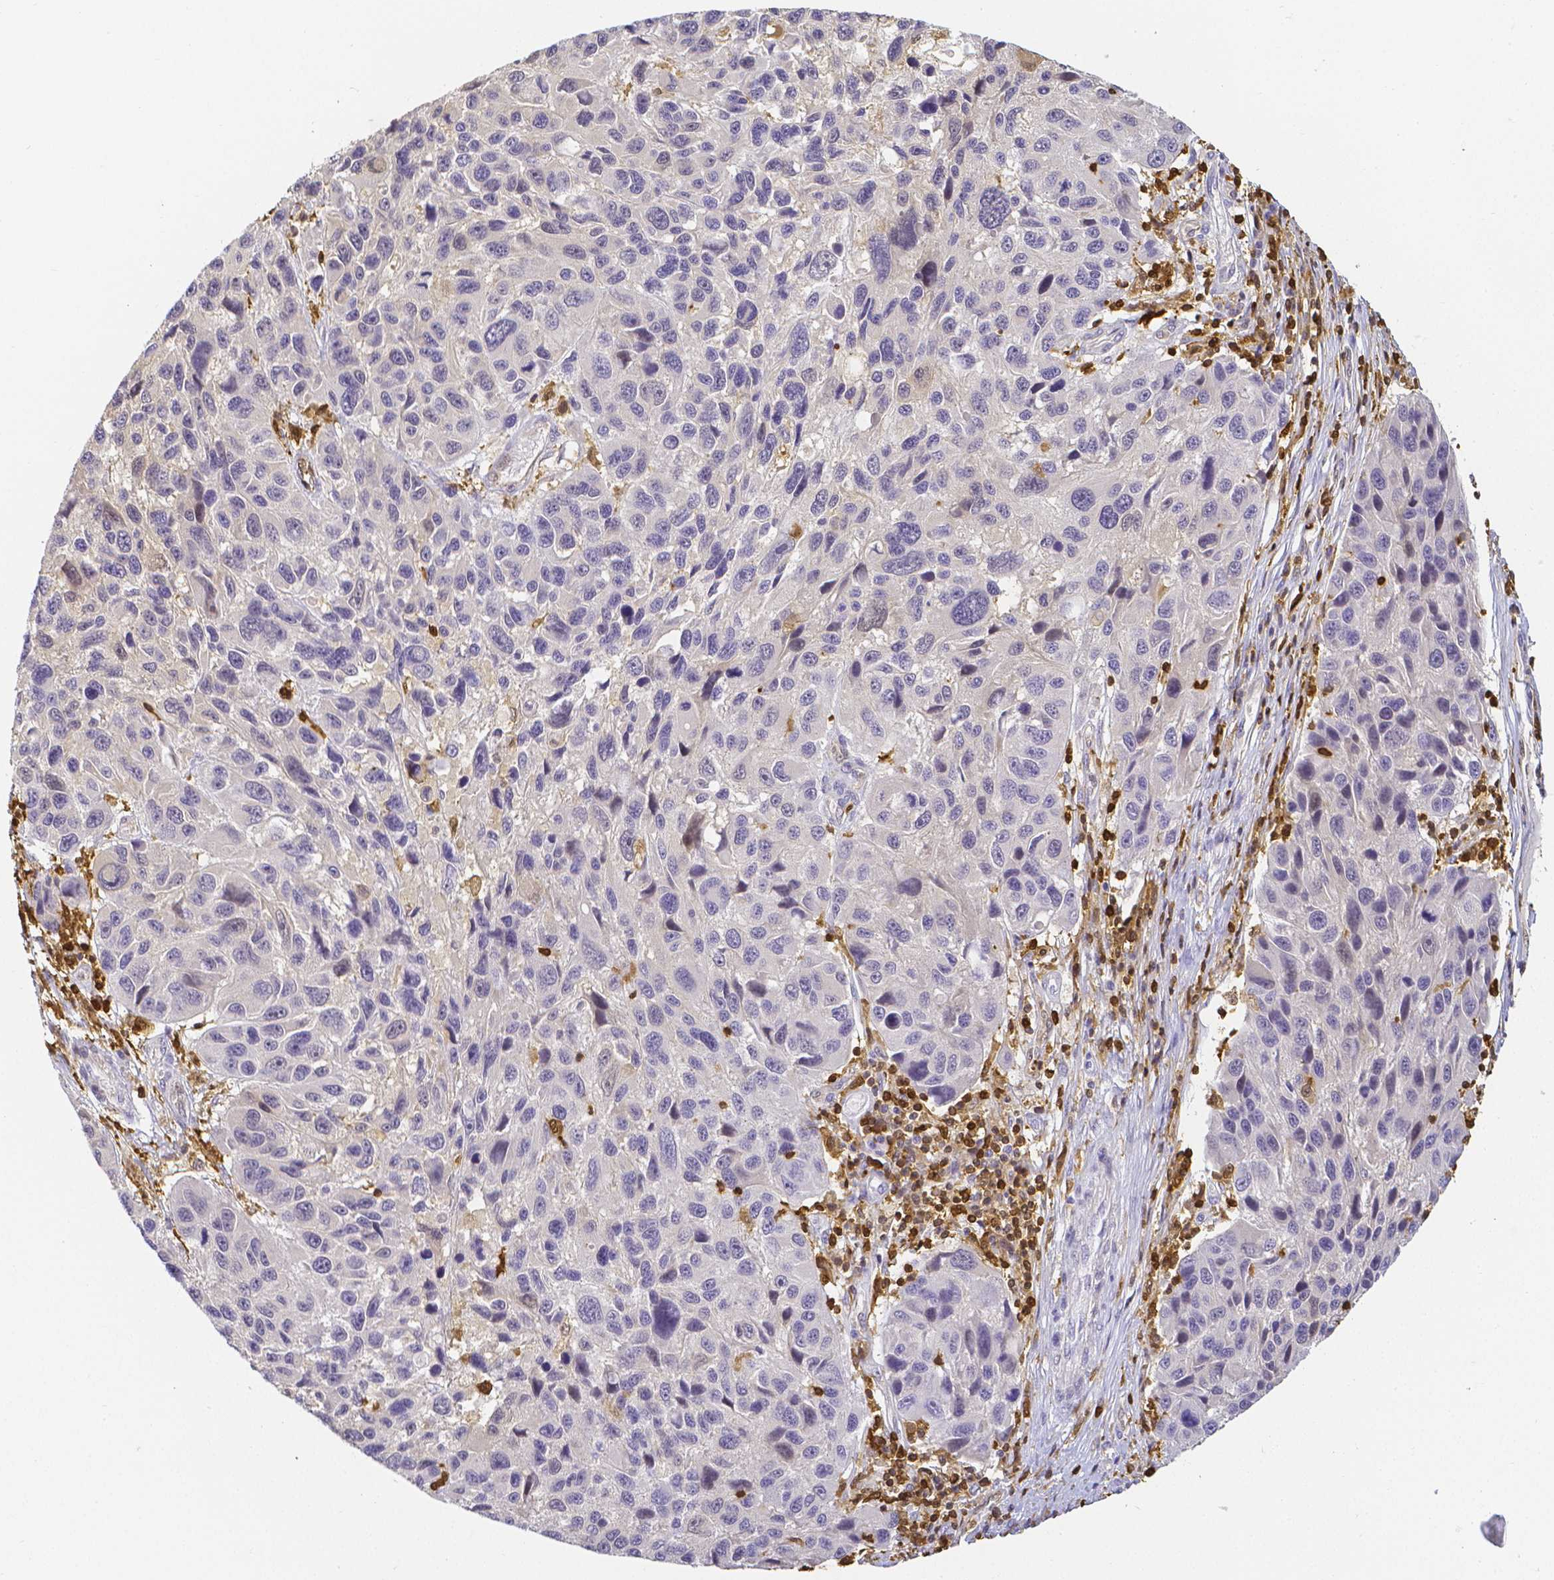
{"staining": {"intensity": "negative", "quantity": "none", "location": "none"}, "tissue": "melanoma", "cell_type": "Tumor cells", "image_type": "cancer", "snomed": [{"axis": "morphology", "description": "Malignant melanoma, NOS"}, {"axis": "topography", "description": "Skin"}], "caption": "Immunohistochemistry image of melanoma stained for a protein (brown), which displays no expression in tumor cells. (IHC, brightfield microscopy, high magnification).", "gene": "COTL1", "patient": {"sex": "male", "age": 53}}